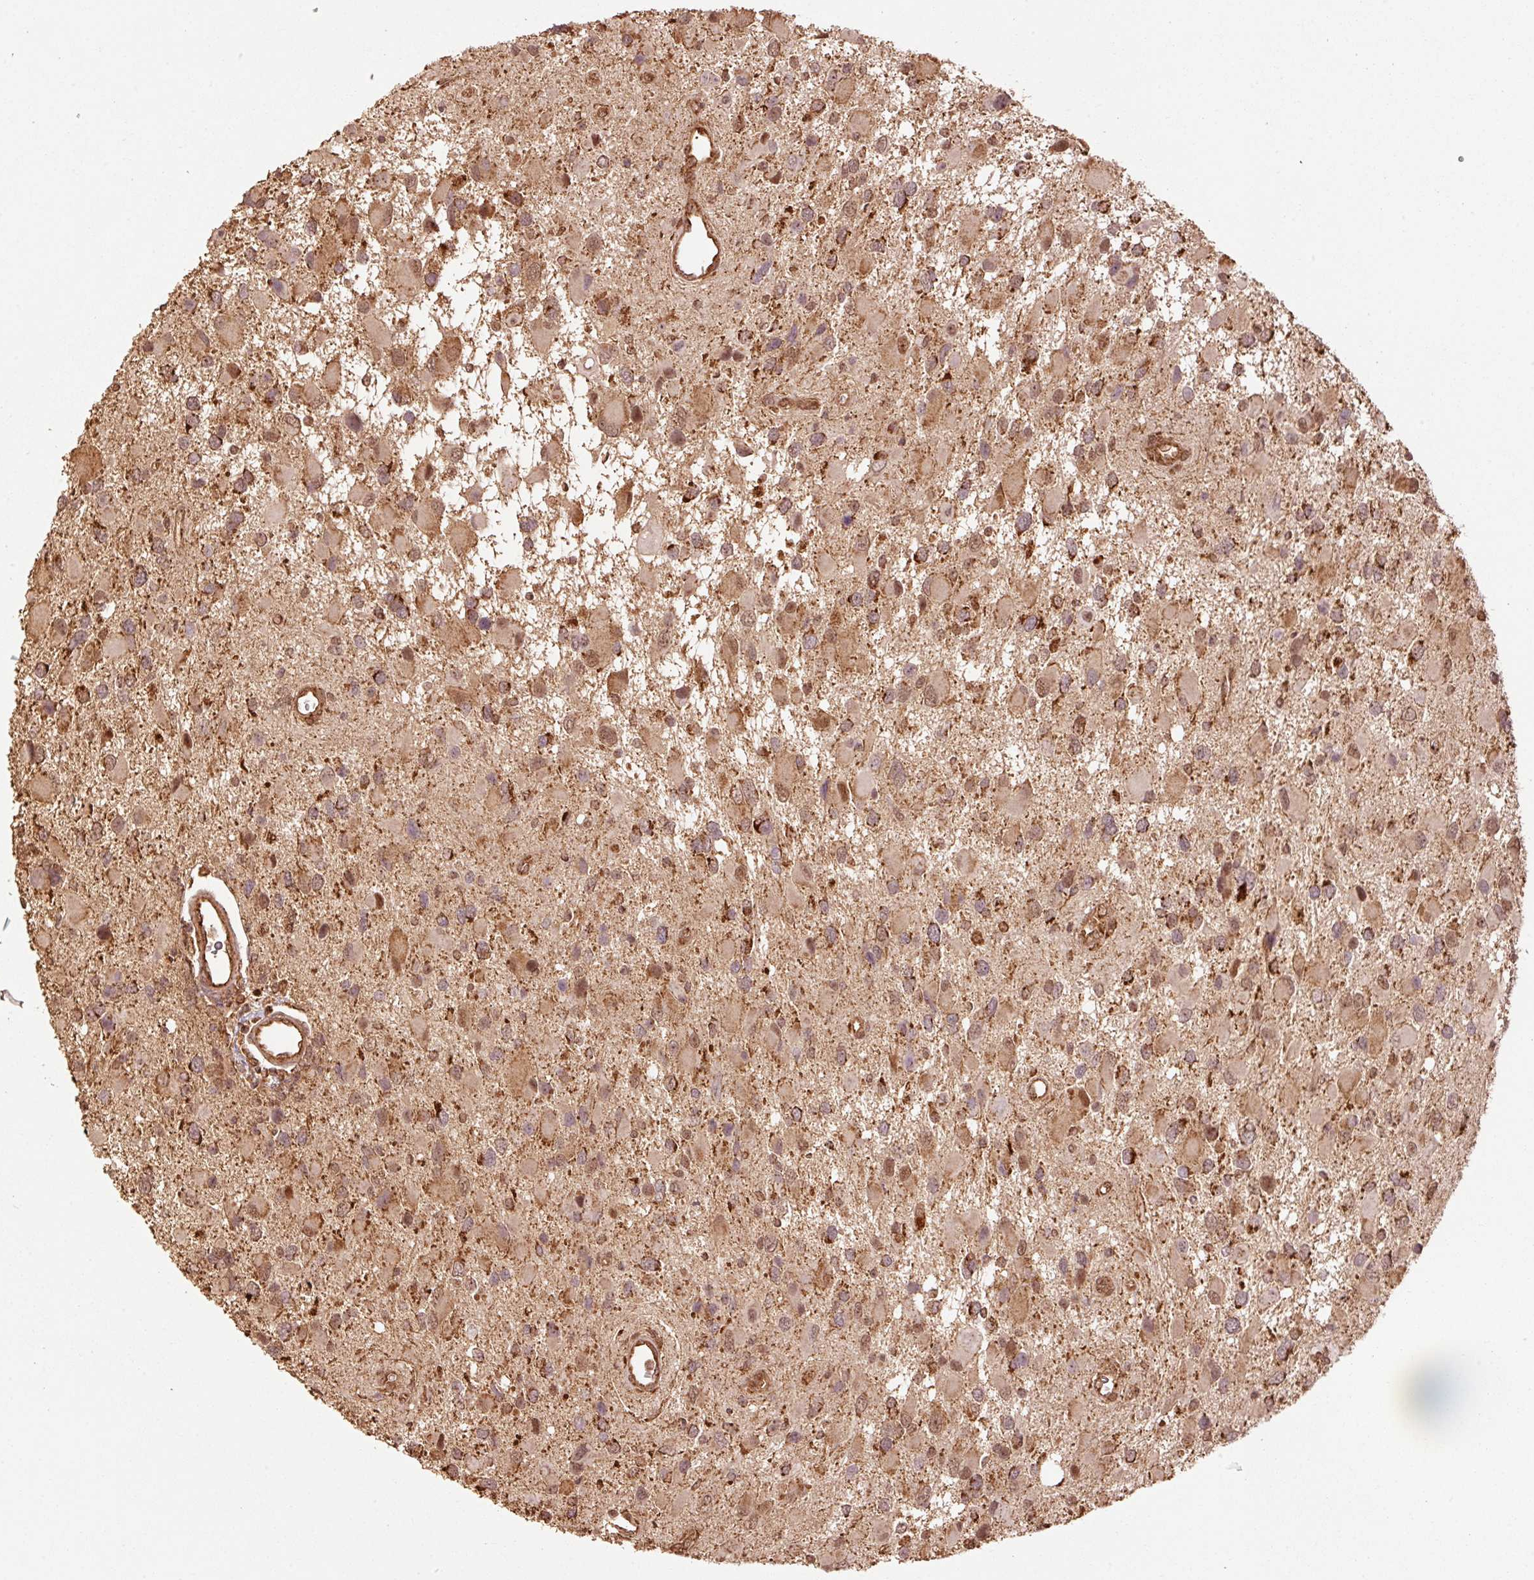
{"staining": {"intensity": "moderate", "quantity": "25%-75%", "location": "cytoplasmic/membranous"}, "tissue": "glioma", "cell_type": "Tumor cells", "image_type": "cancer", "snomed": [{"axis": "morphology", "description": "Glioma, malignant, High grade"}, {"axis": "topography", "description": "Brain"}], "caption": "High-grade glioma (malignant) stained for a protein (brown) reveals moderate cytoplasmic/membranous positive positivity in about 25%-75% of tumor cells.", "gene": "MRPL16", "patient": {"sex": "male", "age": 53}}